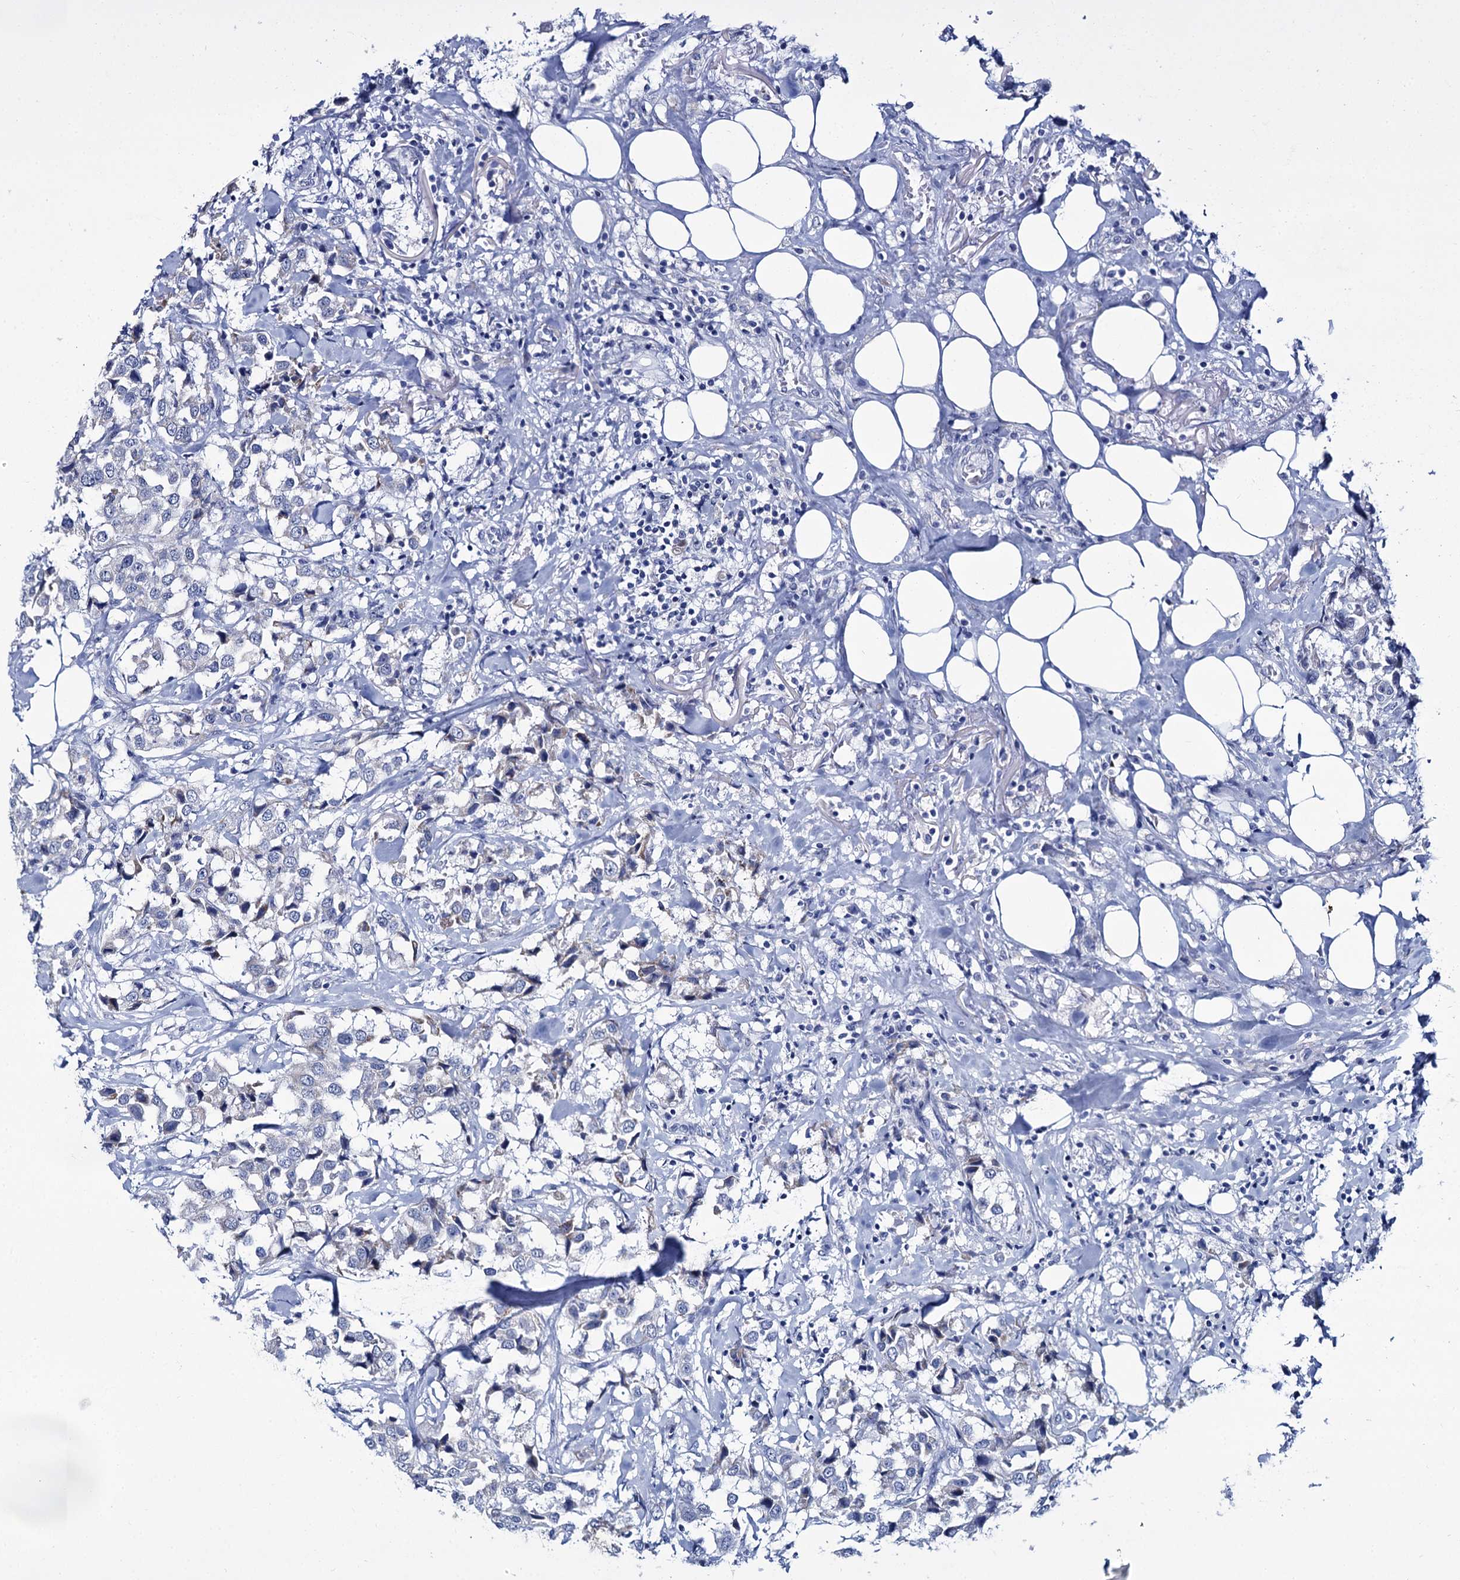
{"staining": {"intensity": "negative", "quantity": "none", "location": "none"}, "tissue": "breast cancer", "cell_type": "Tumor cells", "image_type": "cancer", "snomed": [{"axis": "morphology", "description": "Duct carcinoma"}, {"axis": "topography", "description": "Breast"}], "caption": "Immunohistochemistry (IHC) histopathology image of human breast cancer (infiltrating ductal carcinoma) stained for a protein (brown), which displays no expression in tumor cells. Nuclei are stained in blue.", "gene": "RPUSD4", "patient": {"sex": "female", "age": 80}}